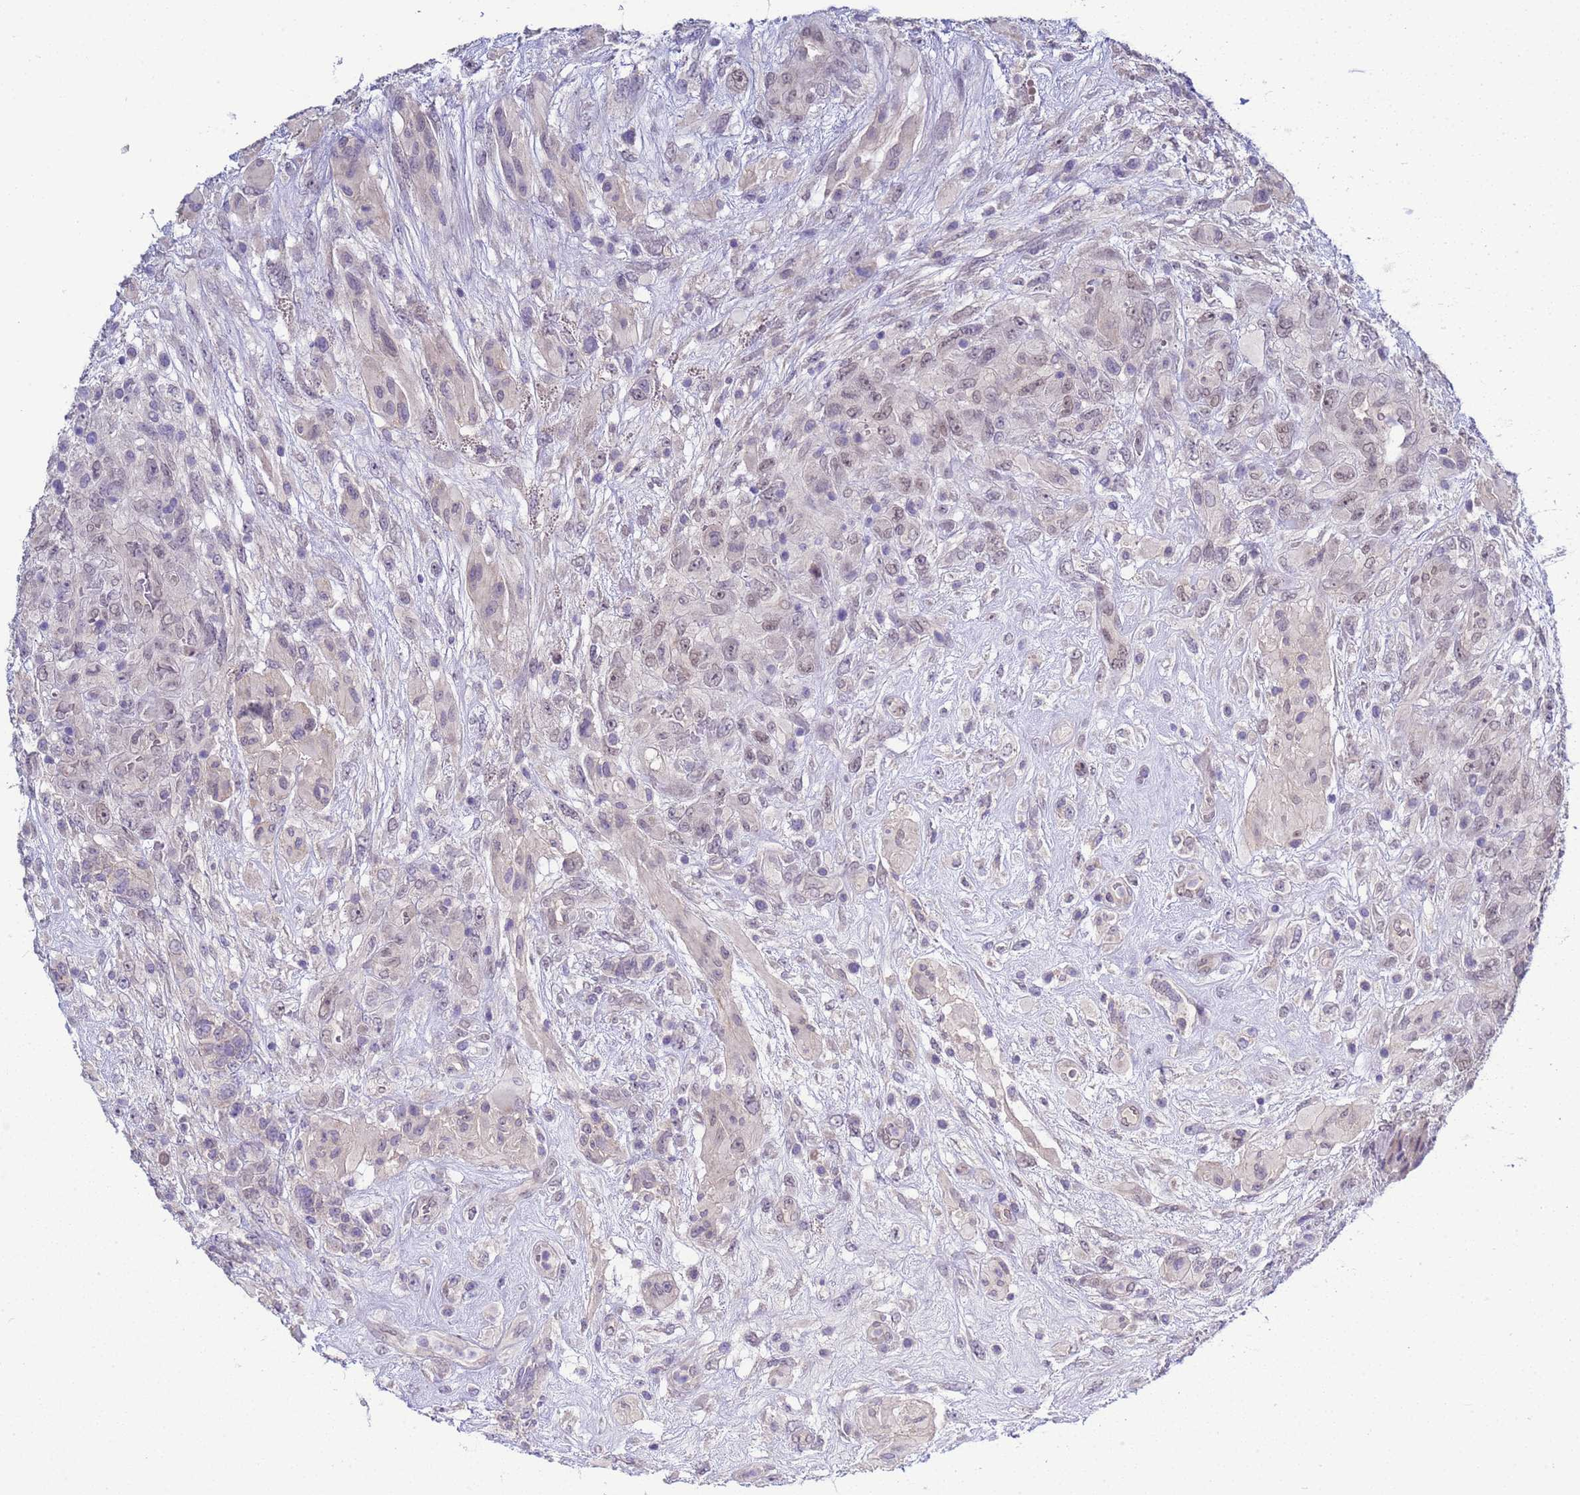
{"staining": {"intensity": "negative", "quantity": "none", "location": "none"}, "tissue": "glioma", "cell_type": "Tumor cells", "image_type": "cancer", "snomed": [{"axis": "morphology", "description": "Glioma, malignant, High grade"}, {"axis": "topography", "description": "Brain"}], "caption": "Immunohistochemistry (IHC) photomicrograph of neoplastic tissue: high-grade glioma (malignant) stained with DAB demonstrates no significant protein staining in tumor cells.", "gene": "TRMT10A", "patient": {"sex": "male", "age": 61}}